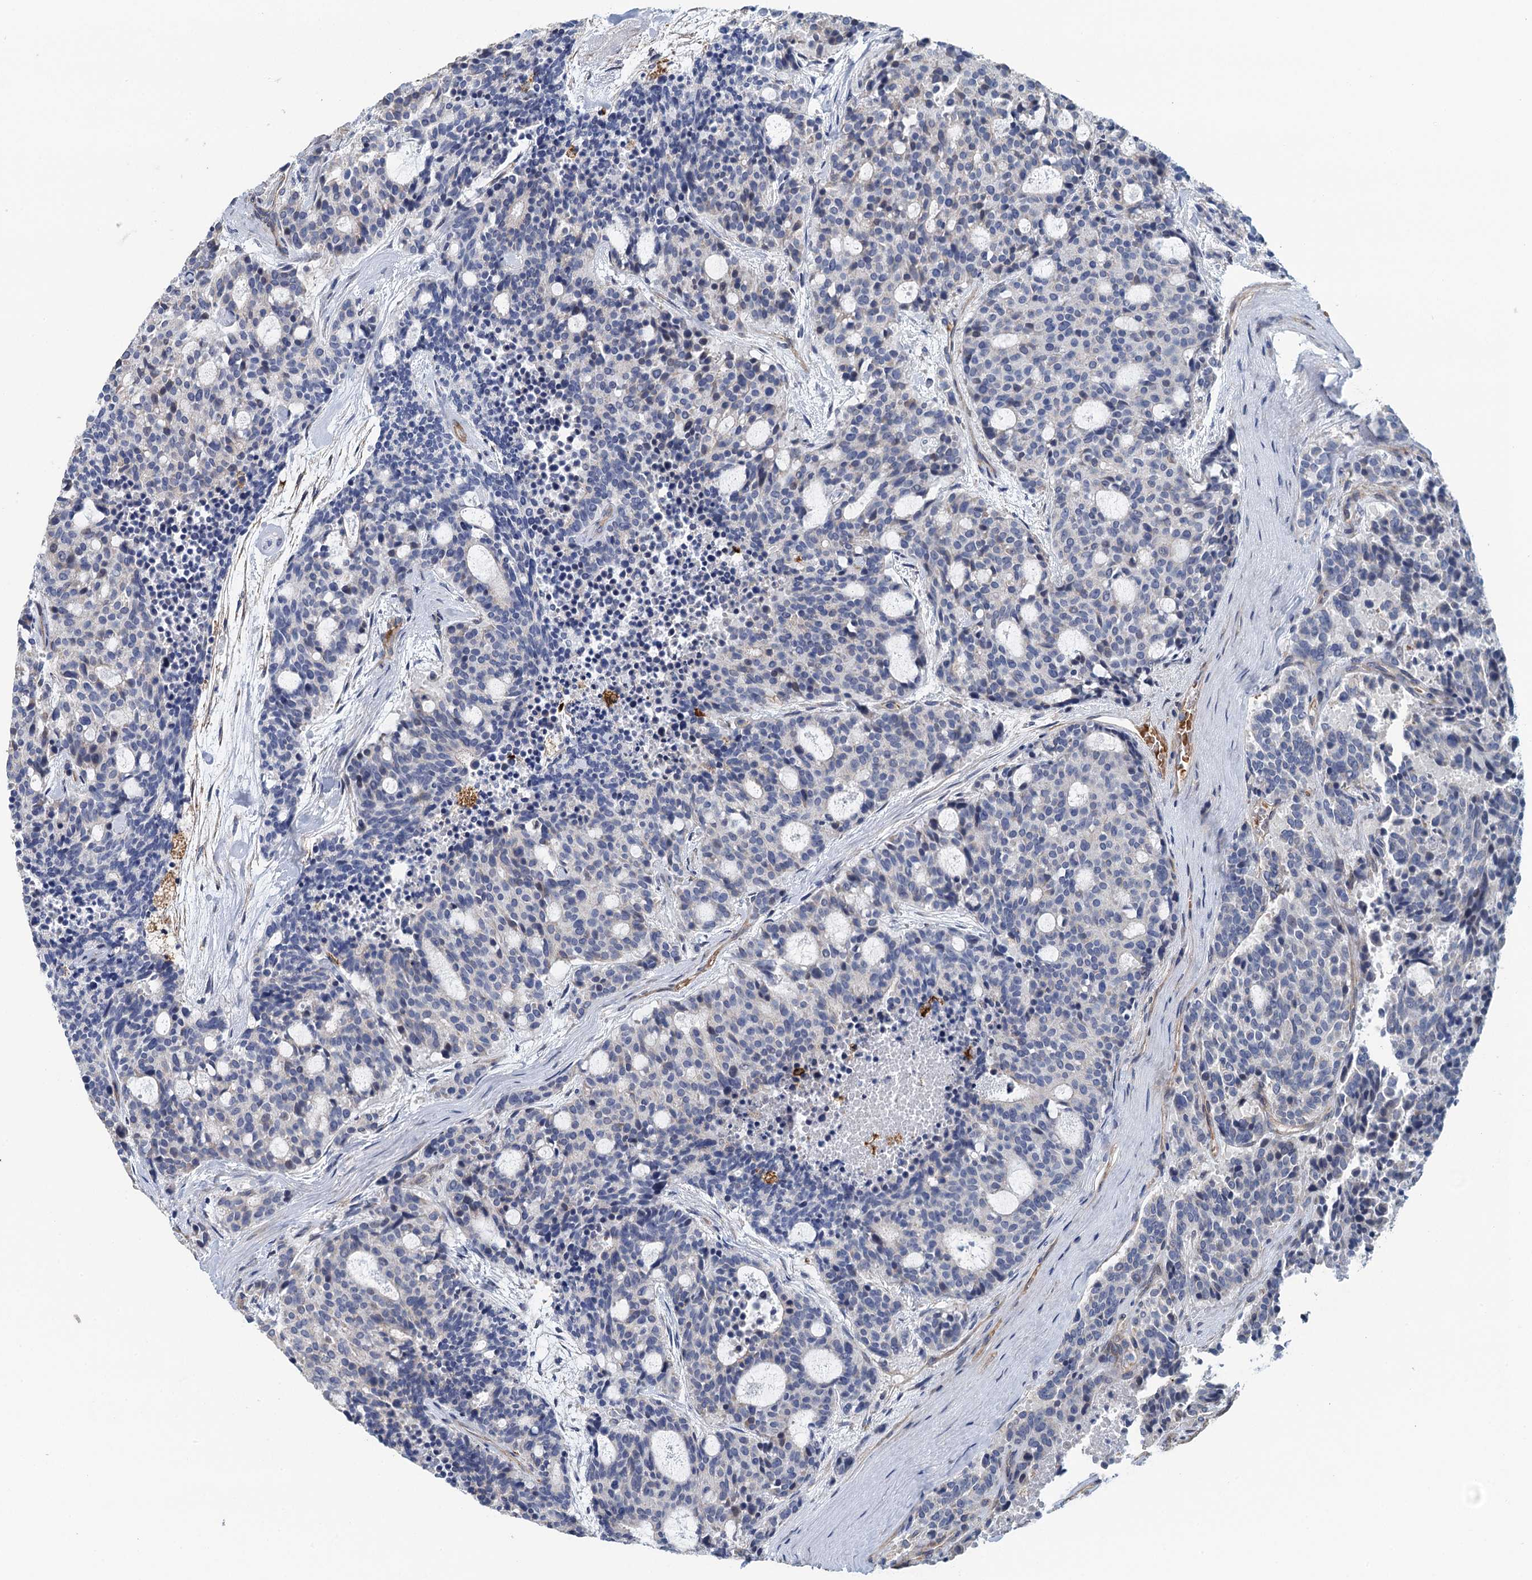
{"staining": {"intensity": "negative", "quantity": "none", "location": "none"}, "tissue": "carcinoid", "cell_type": "Tumor cells", "image_type": "cancer", "snomed": [{"axis": "morphology", "description": "Carcinoid, malignant, NOS"}, {"axis": "topography", "description": "Pancreas"}], "caption": "Human carcinoid stained for a protein using IHC displays no positivity in tumor cells.", "gene": "RSAD2", "patient": {"sex": "female", "age": 54}}